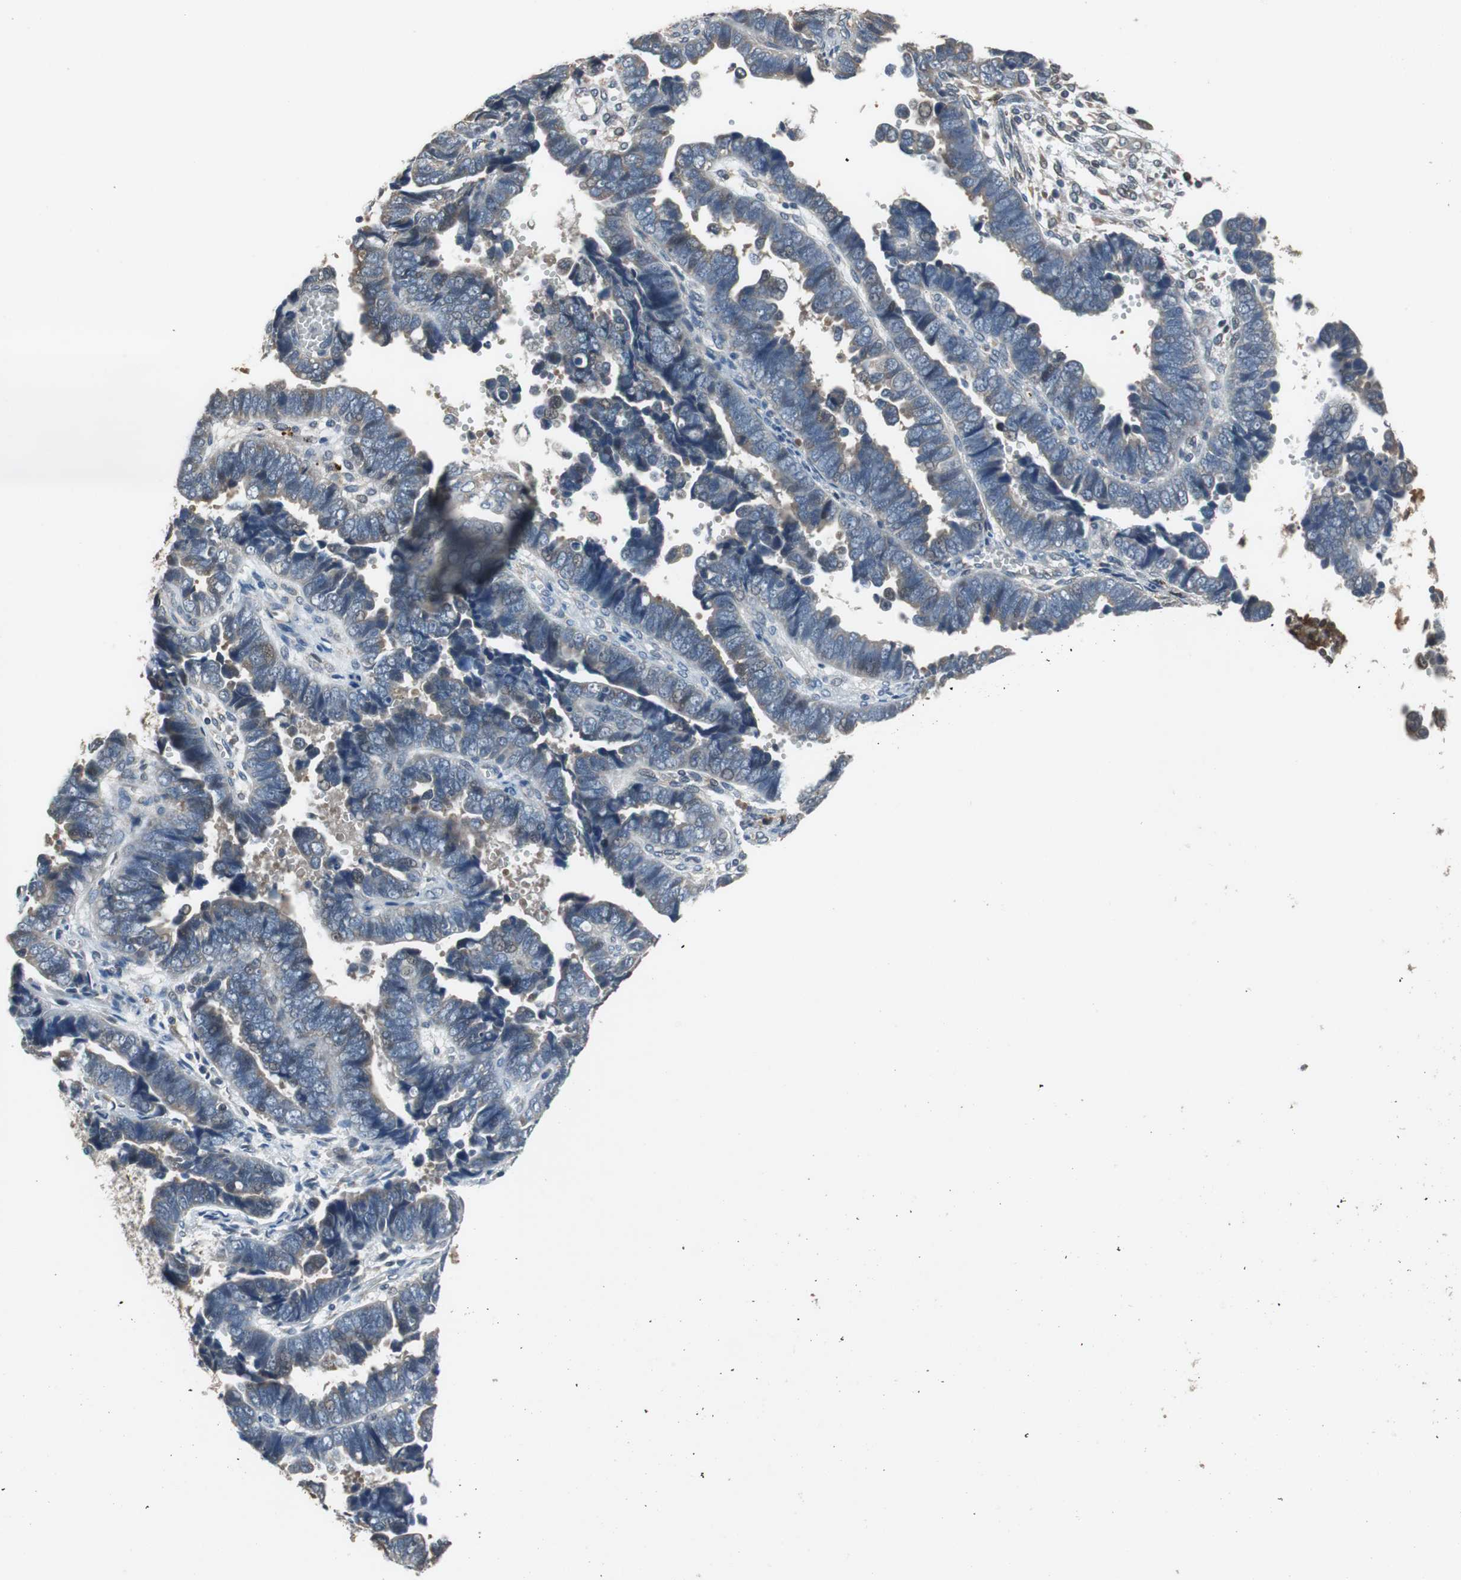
{"staining": {"intensity": "weak", "quantity": "<25%", "location": "cytoplasmic/membranous"}, "tissue": "endometrial cancer", "cell_type": "Tumor cells", "image_type": "cancer", "snomed": [{"axis": "morphology", "description": "Adenocarcinoma, NOS"}, {"axis": "topography", "description": "Endometrium"}], "caption": "IHC photomicrograph of neoplastic tissue: human adenocarcinoma (endometrial) stained with DAB reveals no significant protein expression in tumor cells.", "gene": "PI4KB", "patient": {"sex": "female", "age": 75}}